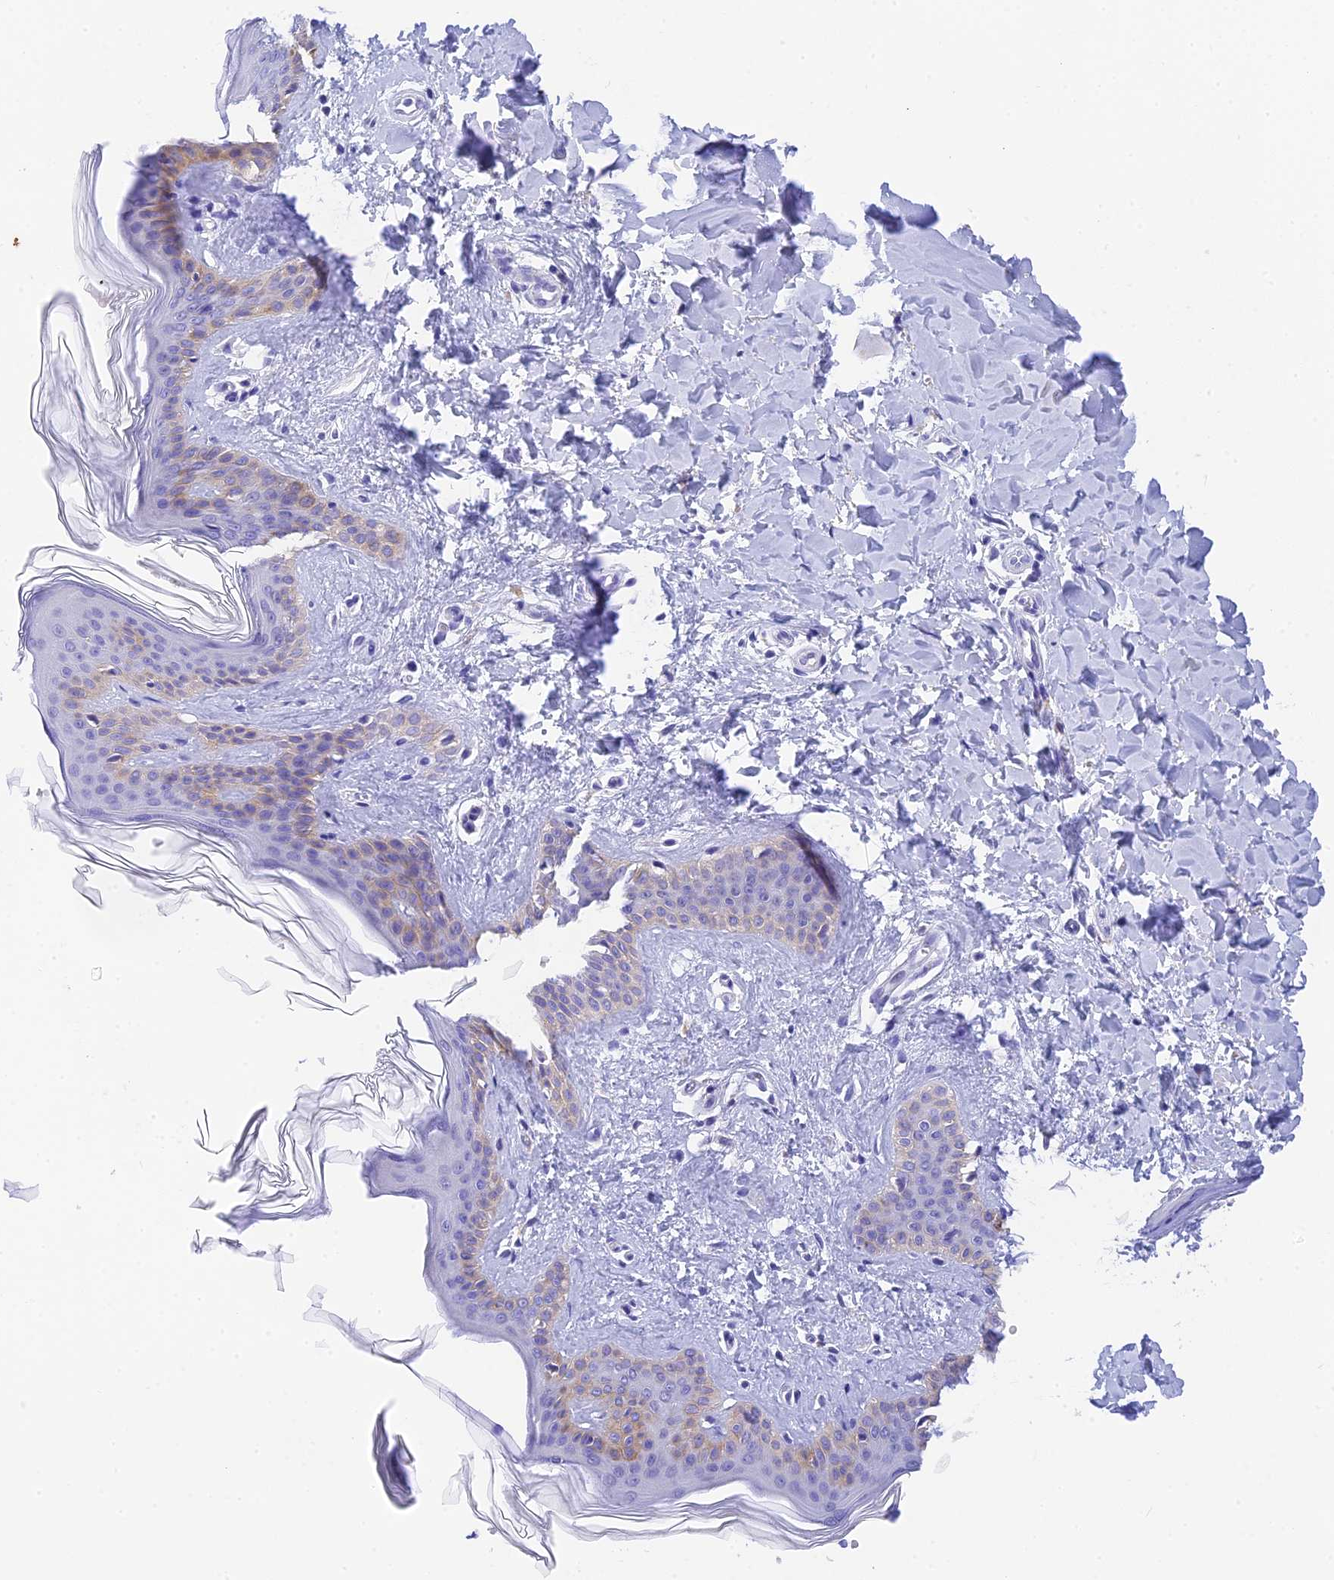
{"staining": {"intensity": "negative", "quantity": "none", "location": "none"}, "tissue": "skin", "cell_type": "Fibroblasts", "image_type": "normal", "snomed": [{"axis": "morphology", "description": "Normal tissue, NOS"}, {"axis": "topography", "description": "Skin"}], "caption": "Immunohistochemistry (IHC) of unremarkable skin exhibits no staining in fibroblasts.", "gene": "KDELR3", "patient": {"sex": "female", "age": 17}}